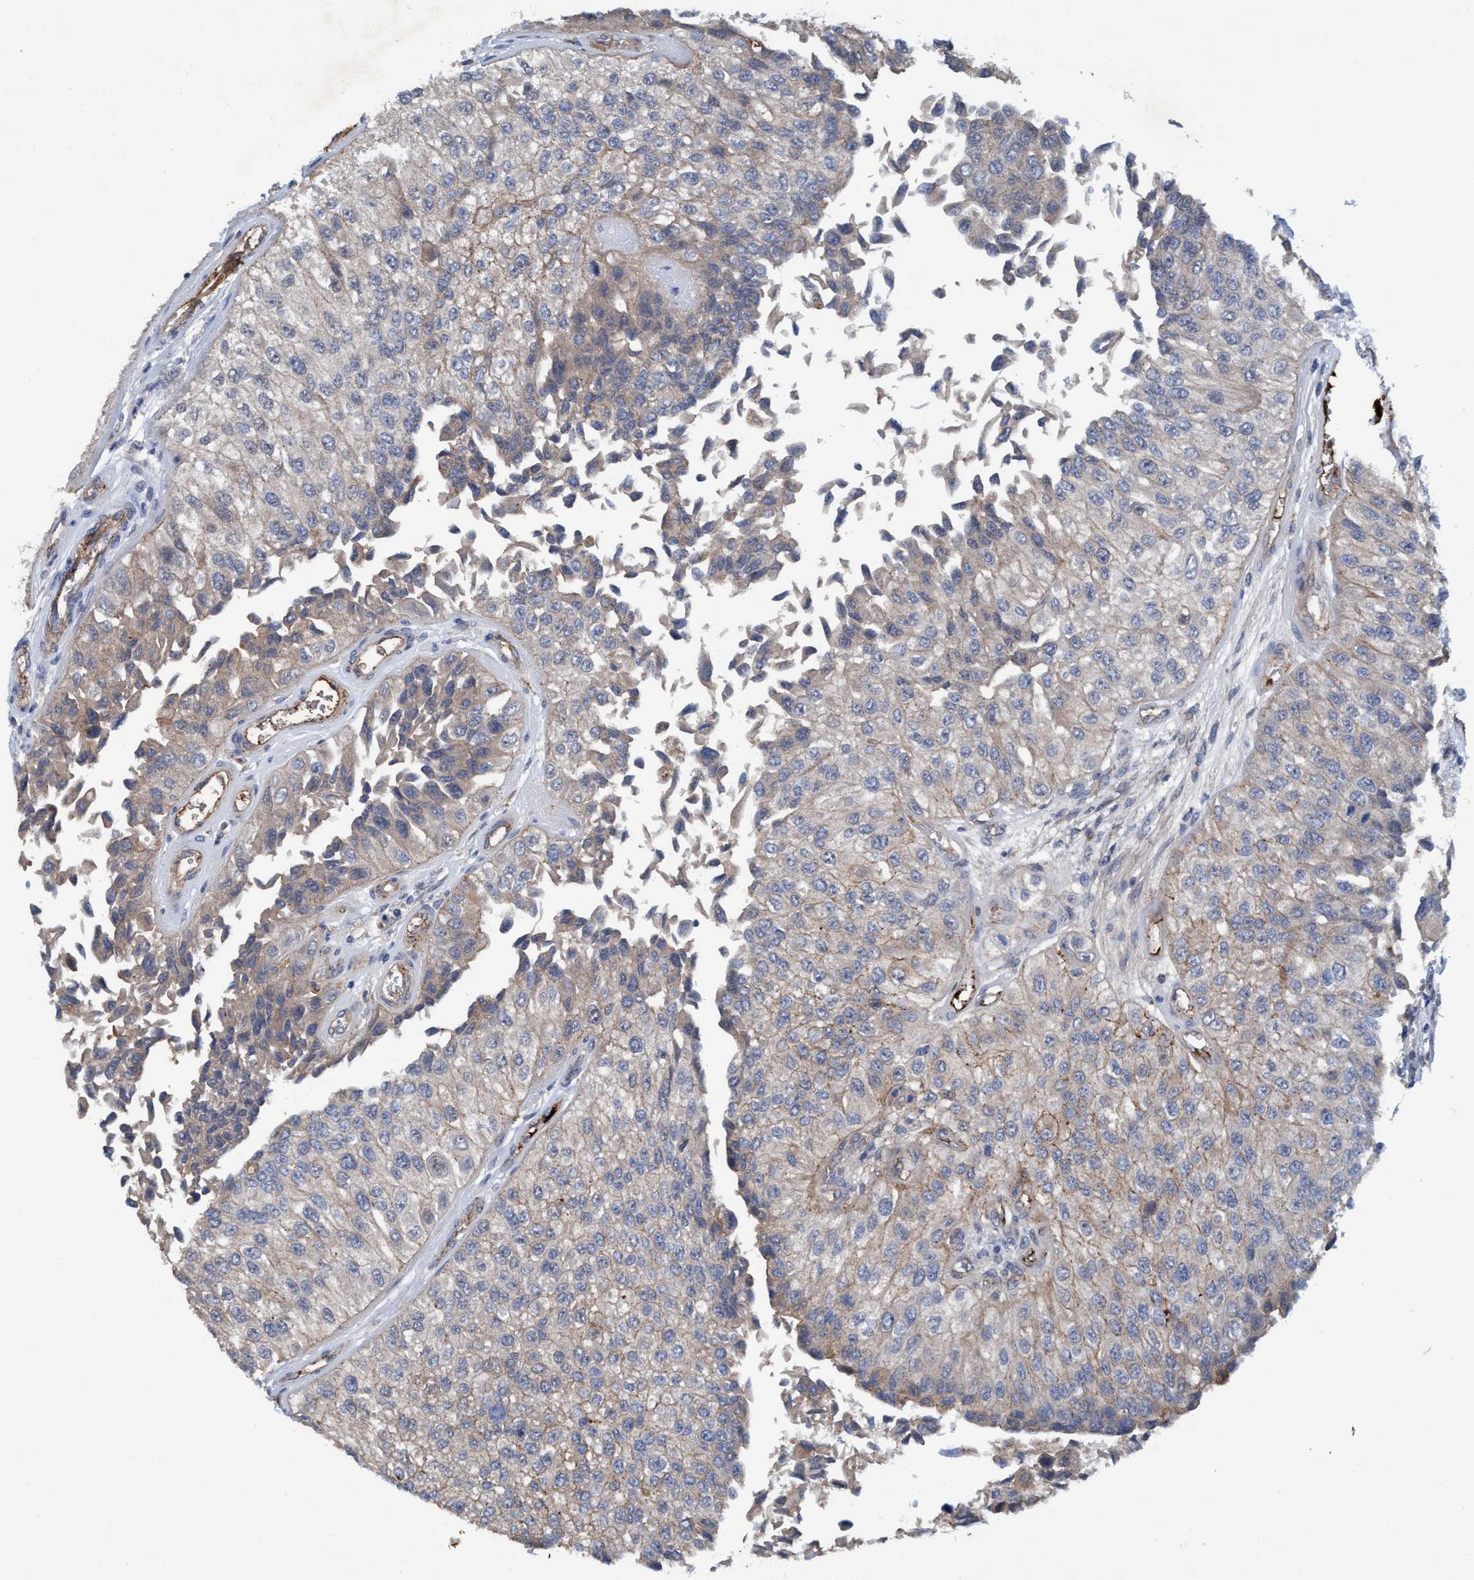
{"staining": {"intensity": "weak", "quantity": "25%-75%", "location": "cytoplasmic/membranous"}, "tissue": "urothelial cancer", "cell_type": "Tumor cells", "image_type": "cancer", "snomed": [{"axis": "morphology", "description": "Urothelial carcinoma, High grade"}, {"axis": "topography", "description": "Kidney"}, {"axis": "topography", "description": "Urinary bladder"}], "caption": "Immunohistochemical staining of high-grade urothelial carcinoma shows weak cytoplasmic/membranous protein staining in approximately 25%-75% of tumor cells. (DAB IHC, brown staining for protein, blue staining for nuclei).", "gene": "TRIM65", "patient": {"sex": "male", "age": 77}}